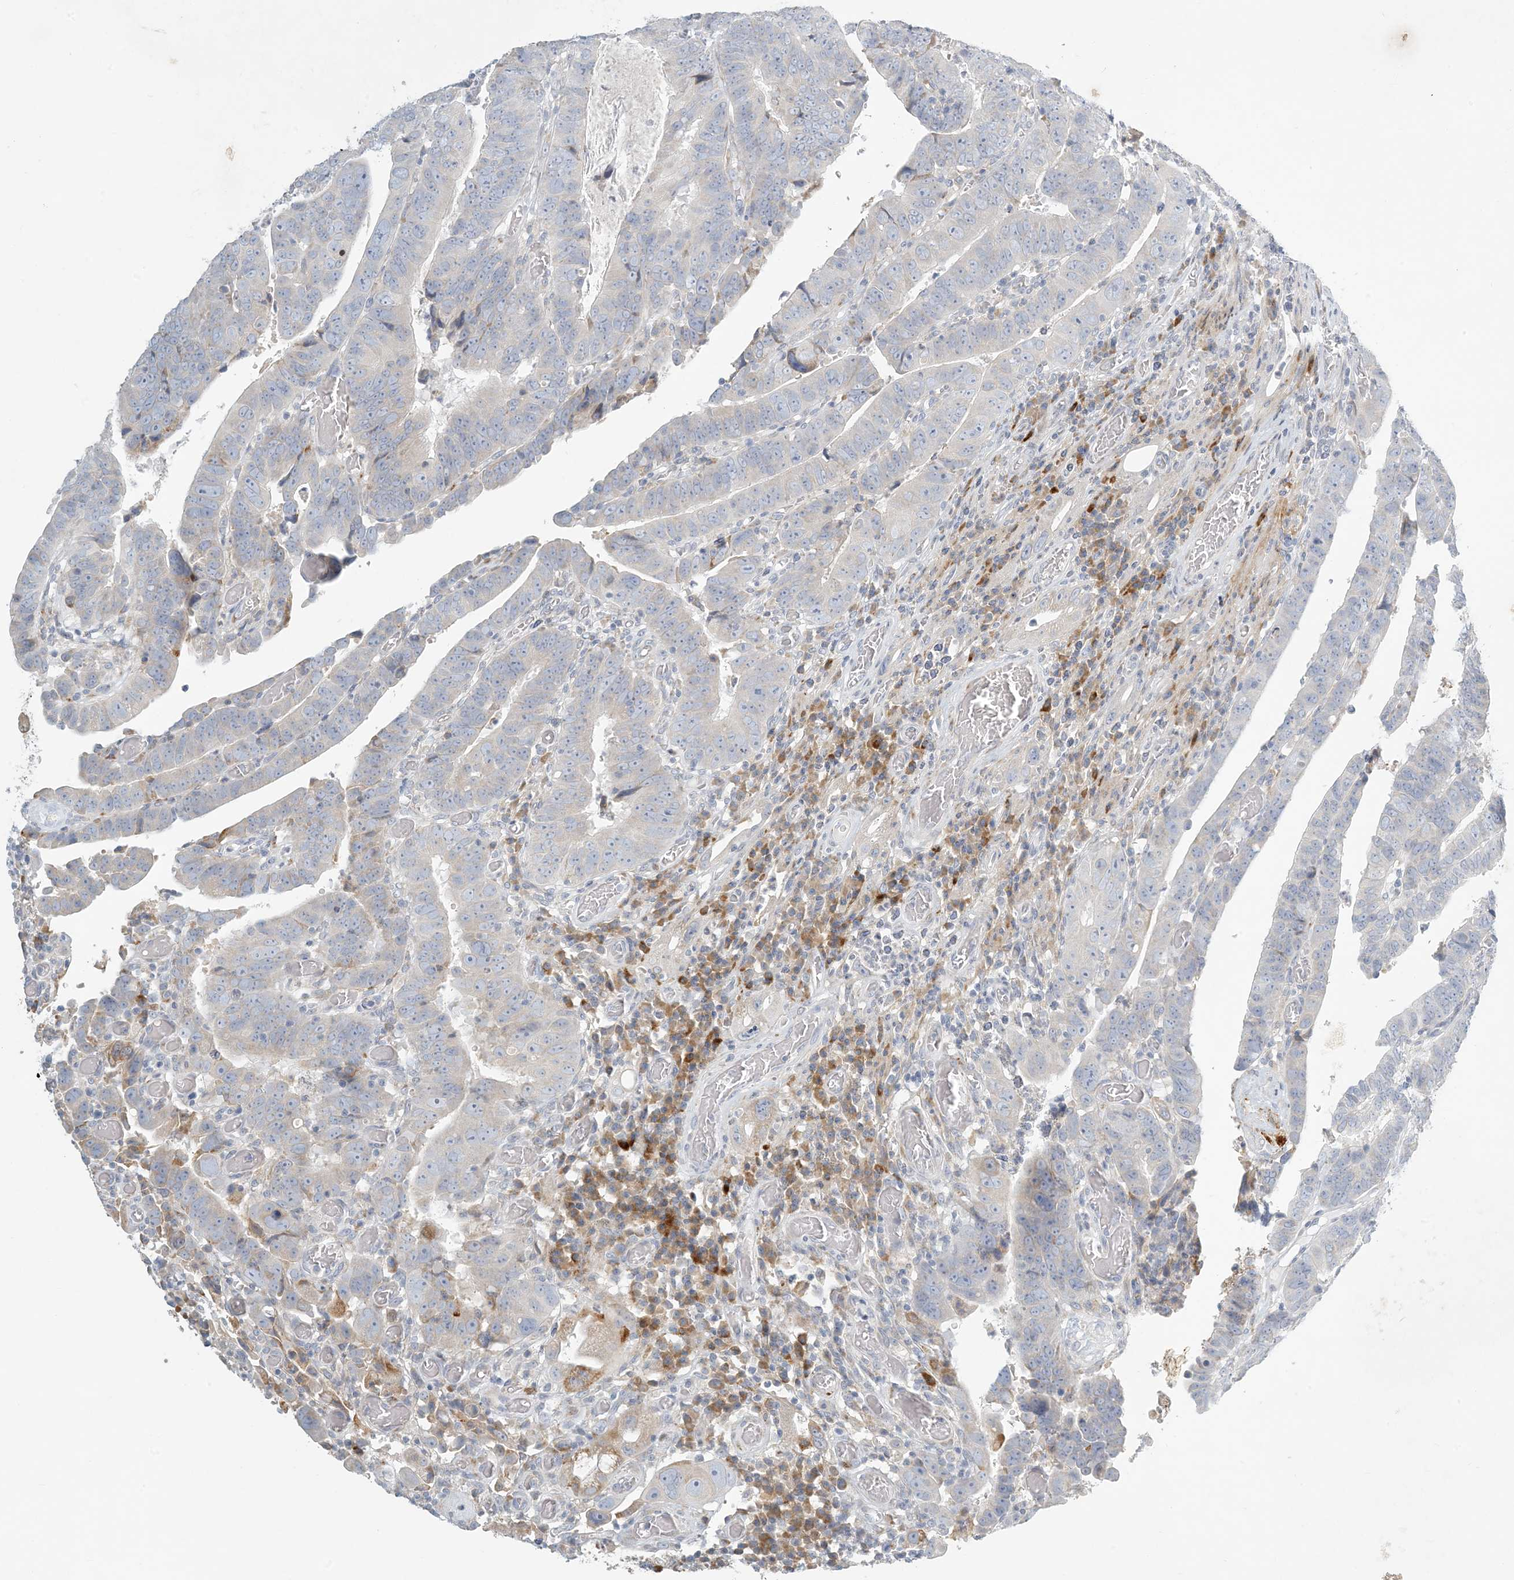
{"staining": {"intensity": "negative", "quantity": "none", "location": "none"}, "tissue": "colorectal cancer", "cell_type": "Tumor cells", "image_type": "cancer", "snomed": [{"axis": "morphology", "description": "Normal tissue, NOS"}, {"axis": "morphology", "description": "Adenocarcinoma, NOS"}, {"axis": "topography", "description": "Rectum"}], "caption": "Tumor cells are negative for protein expression in human adenocarcinoma (colorectal).", "gene": "ZNF385D", "patient": {"sex": "female", "age": 65}}